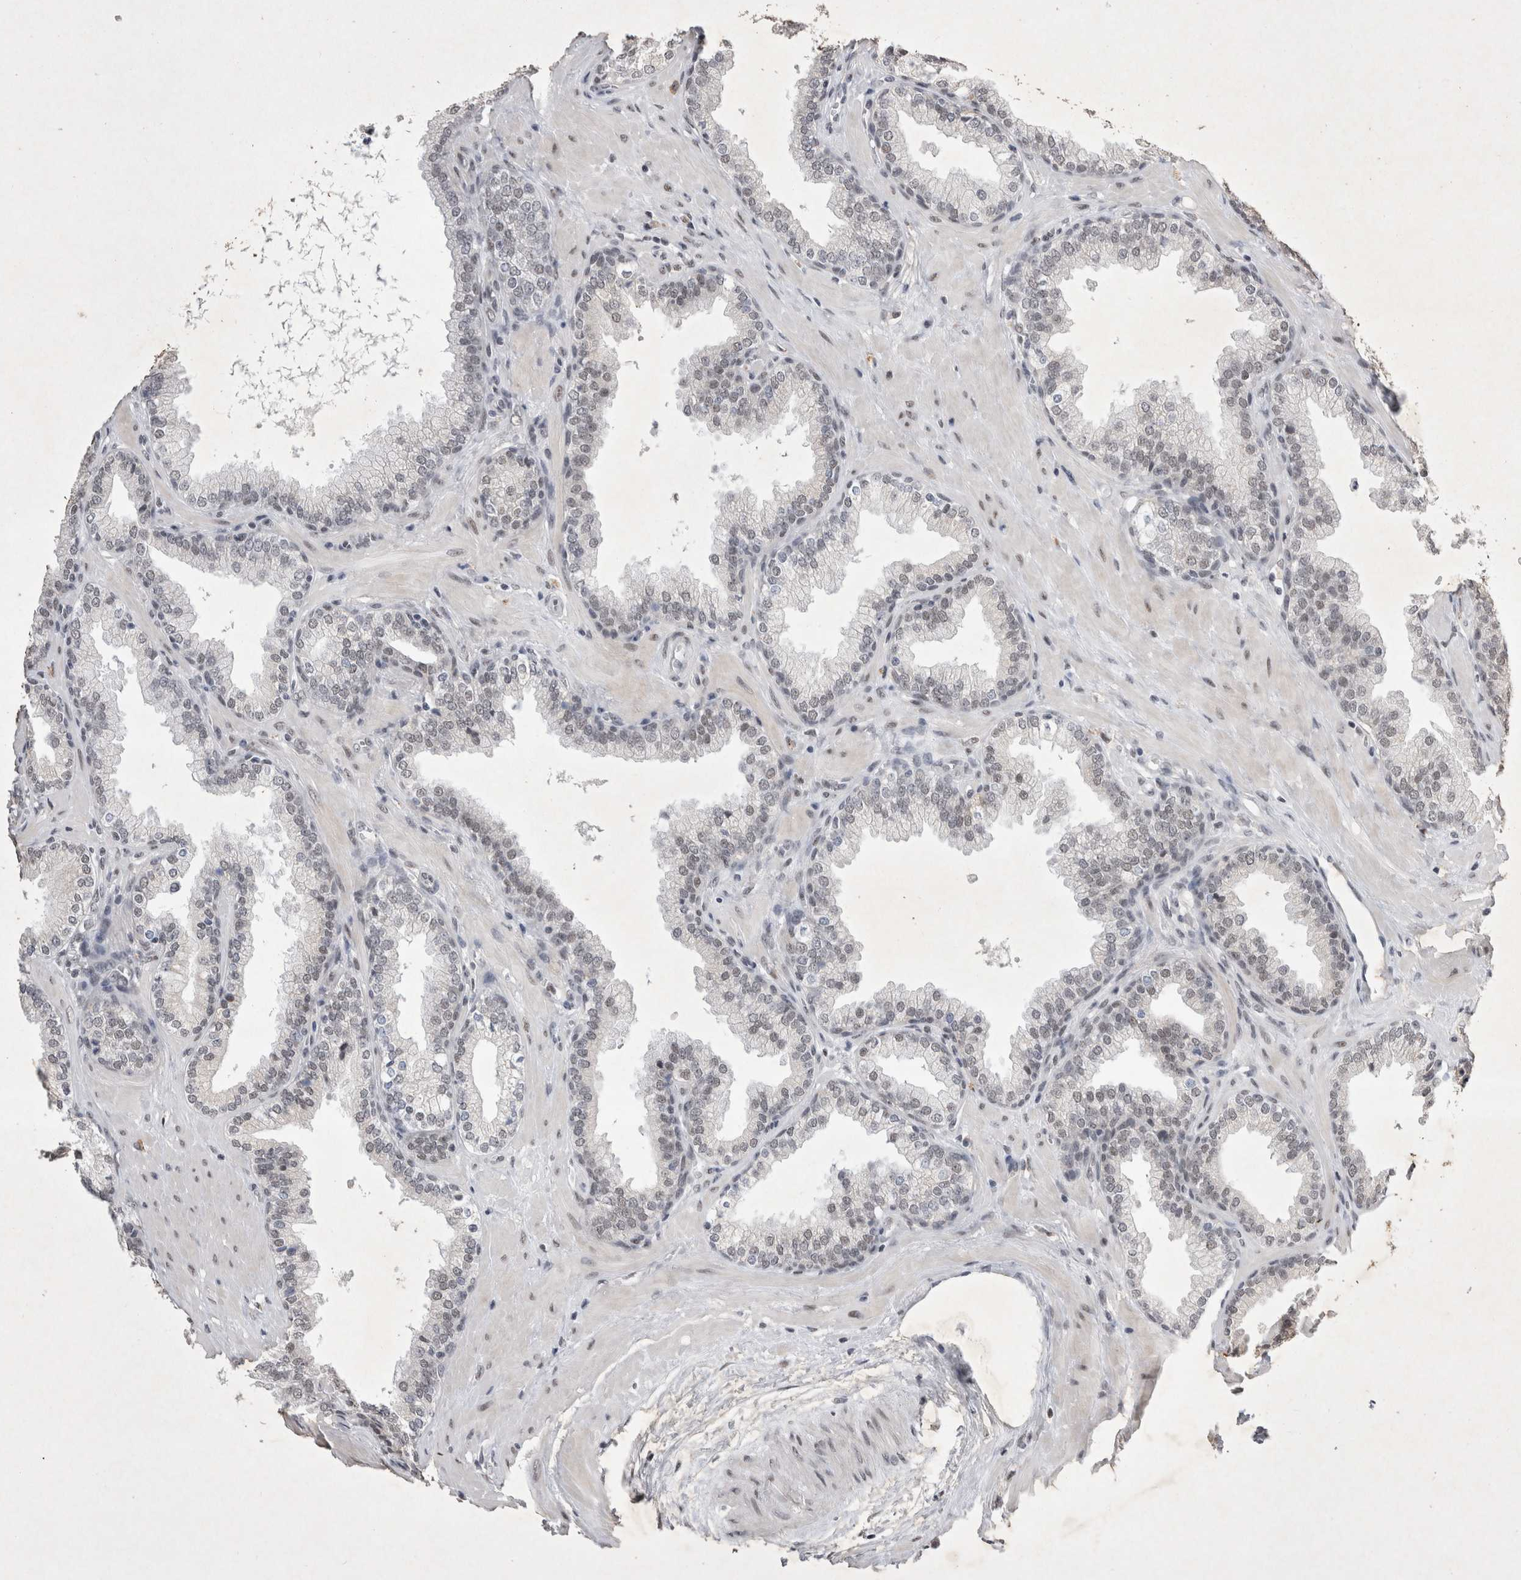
{"staining": {"intensity": "weak", "quantity": "25%-75%", "location": "none"}, "tissue": "prostate", "cell_type": "Glandular cells", "image_type": "normal", "snomed": [{"axis": "morphology", "description": "Normal tissue, NOS"}, {"axis": "topography", "description": "Prostate"}], "caption": "IHC image of benign prostate: human prostate stained using IHC shows low levels of weak protein expression localized specifically in the None of glandular cells, appearing as a None brown color.", "gene": "RBM6", "patient": {"sex": "male", "age": 51}}